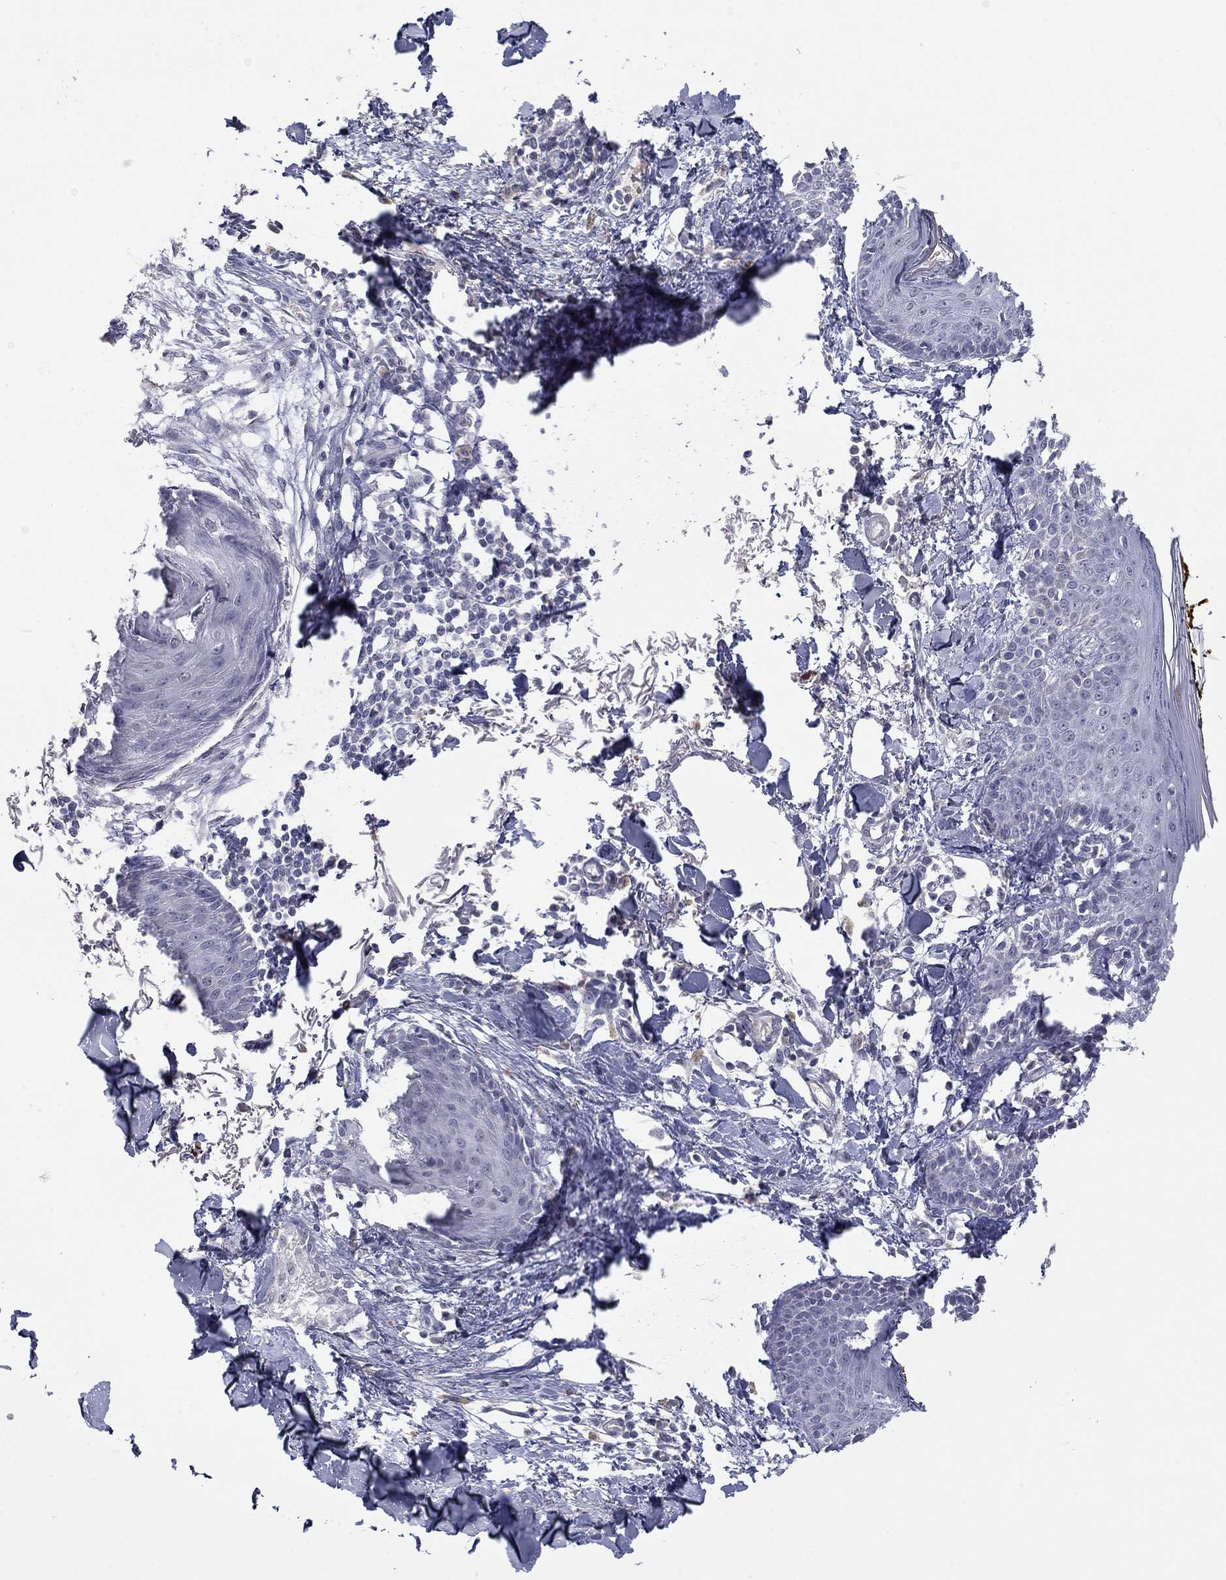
{"staining": {"intensity": "negative", "quantity": "none", "location": "none"}, "tissue": "skin", "cell_type": "Fibroblasts", "image_type": "normal", "snomed": [{"axis": "morphology", "description": "Normal tissue, NOS"}, {"axis": "topography", "description": "Skin"}], "caption": "Human skin stained for a protein using immunohistochemistry reveals no expression in fibroblasts.", "gene": "IP6K3", "patient": {"sex": "male", "age": 76}}